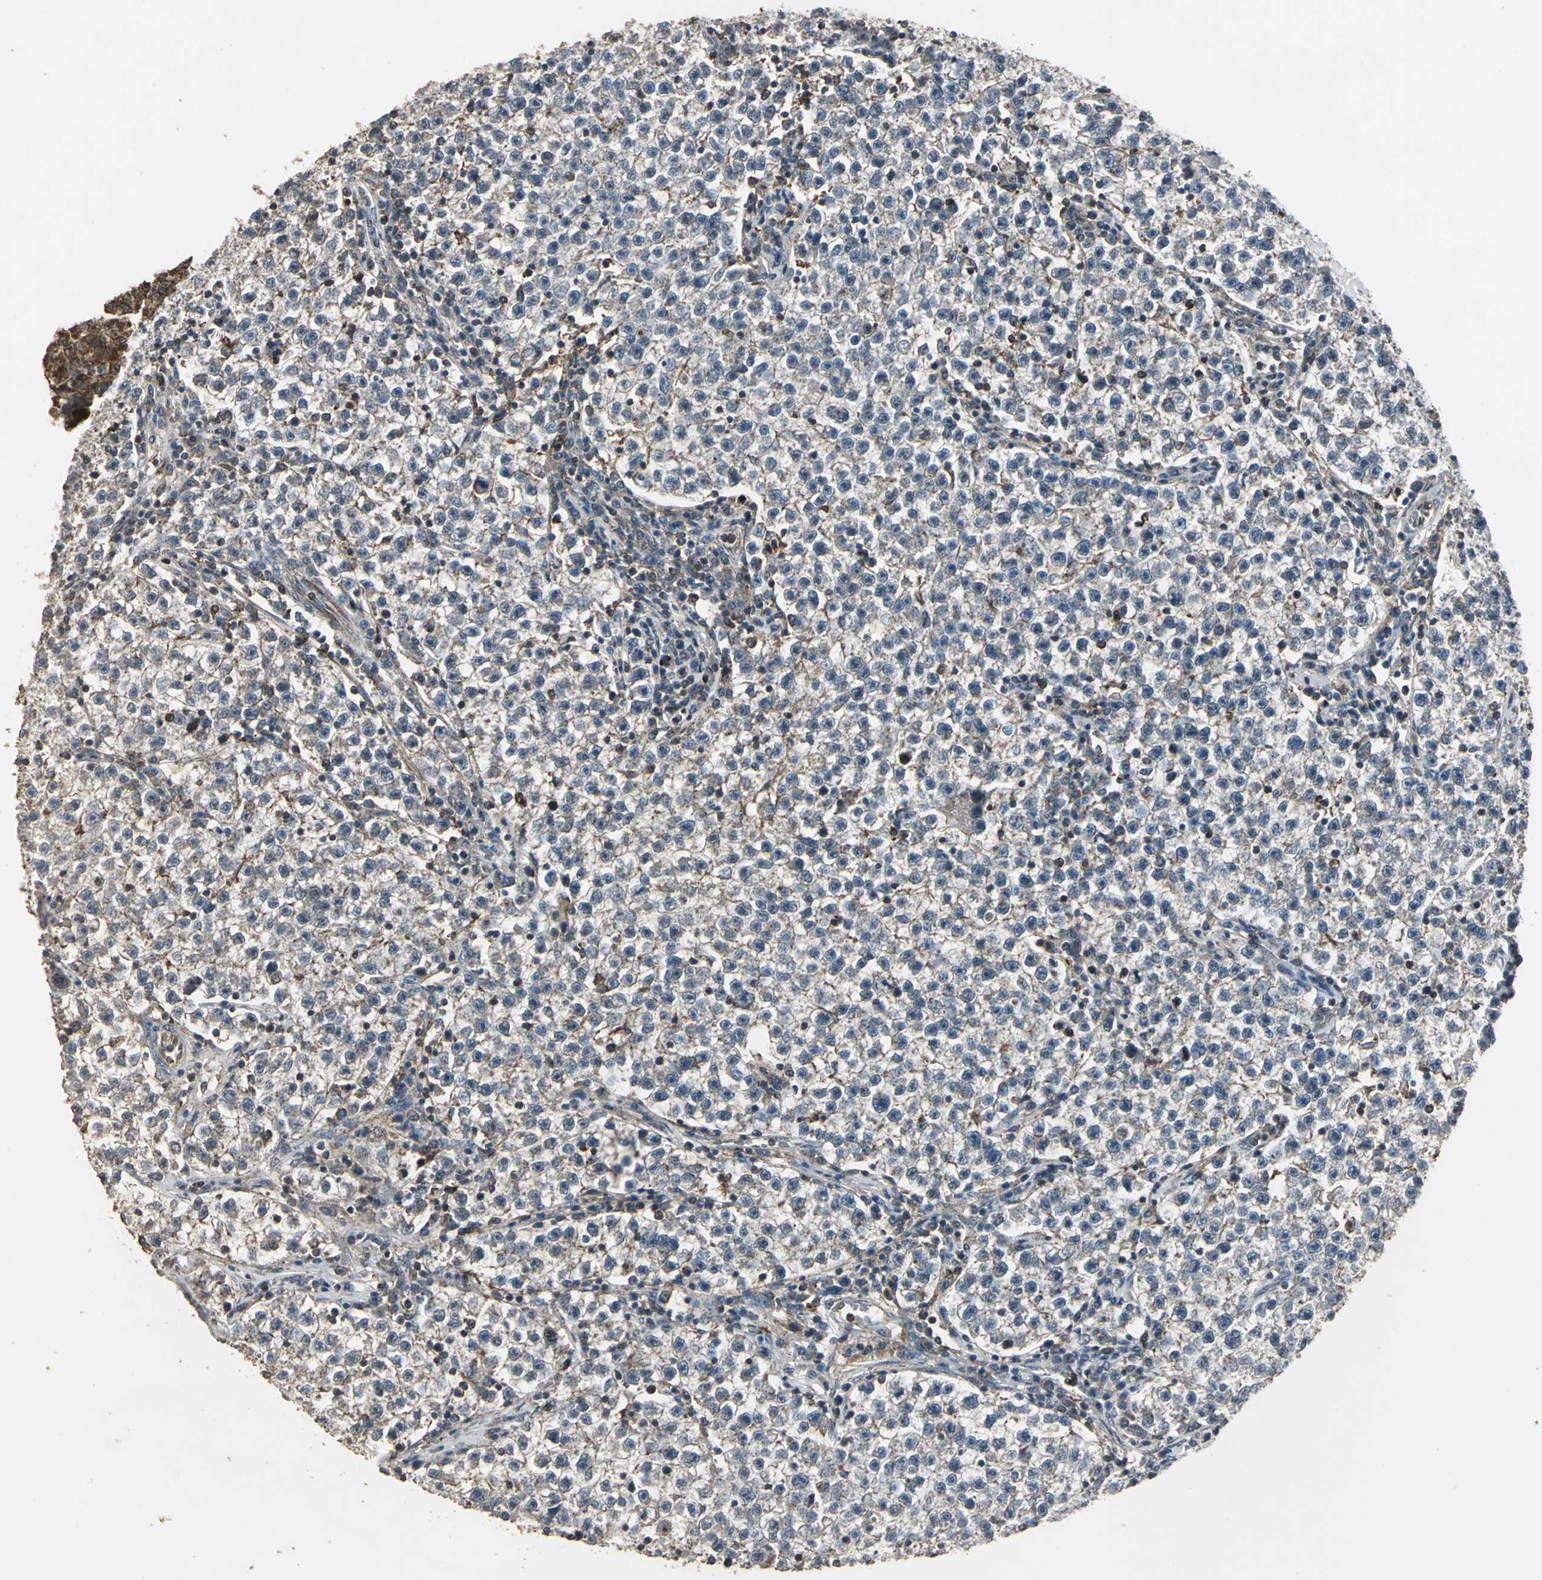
{"staining": {"intensity": "weak", "quantity": "25%-75%", "location": "cytoplasmic/membranous"}, "tissue": "testis cancer", "cell_type": "Tumor cells", "image_type": "cancer", "snomed": [{"axis": "morphology", "description": "Seminoma, NOS"}, {"axis": "topography", "description": "Testis"}], "caption": "The histopathology image reveals staining of testis seminoma, revealing weak cytoplasmic/membranous protein positivity (brown color) within tumor cells.", "gene": "DNAJB4", "patient": {"sex": "male", "age": 22}}